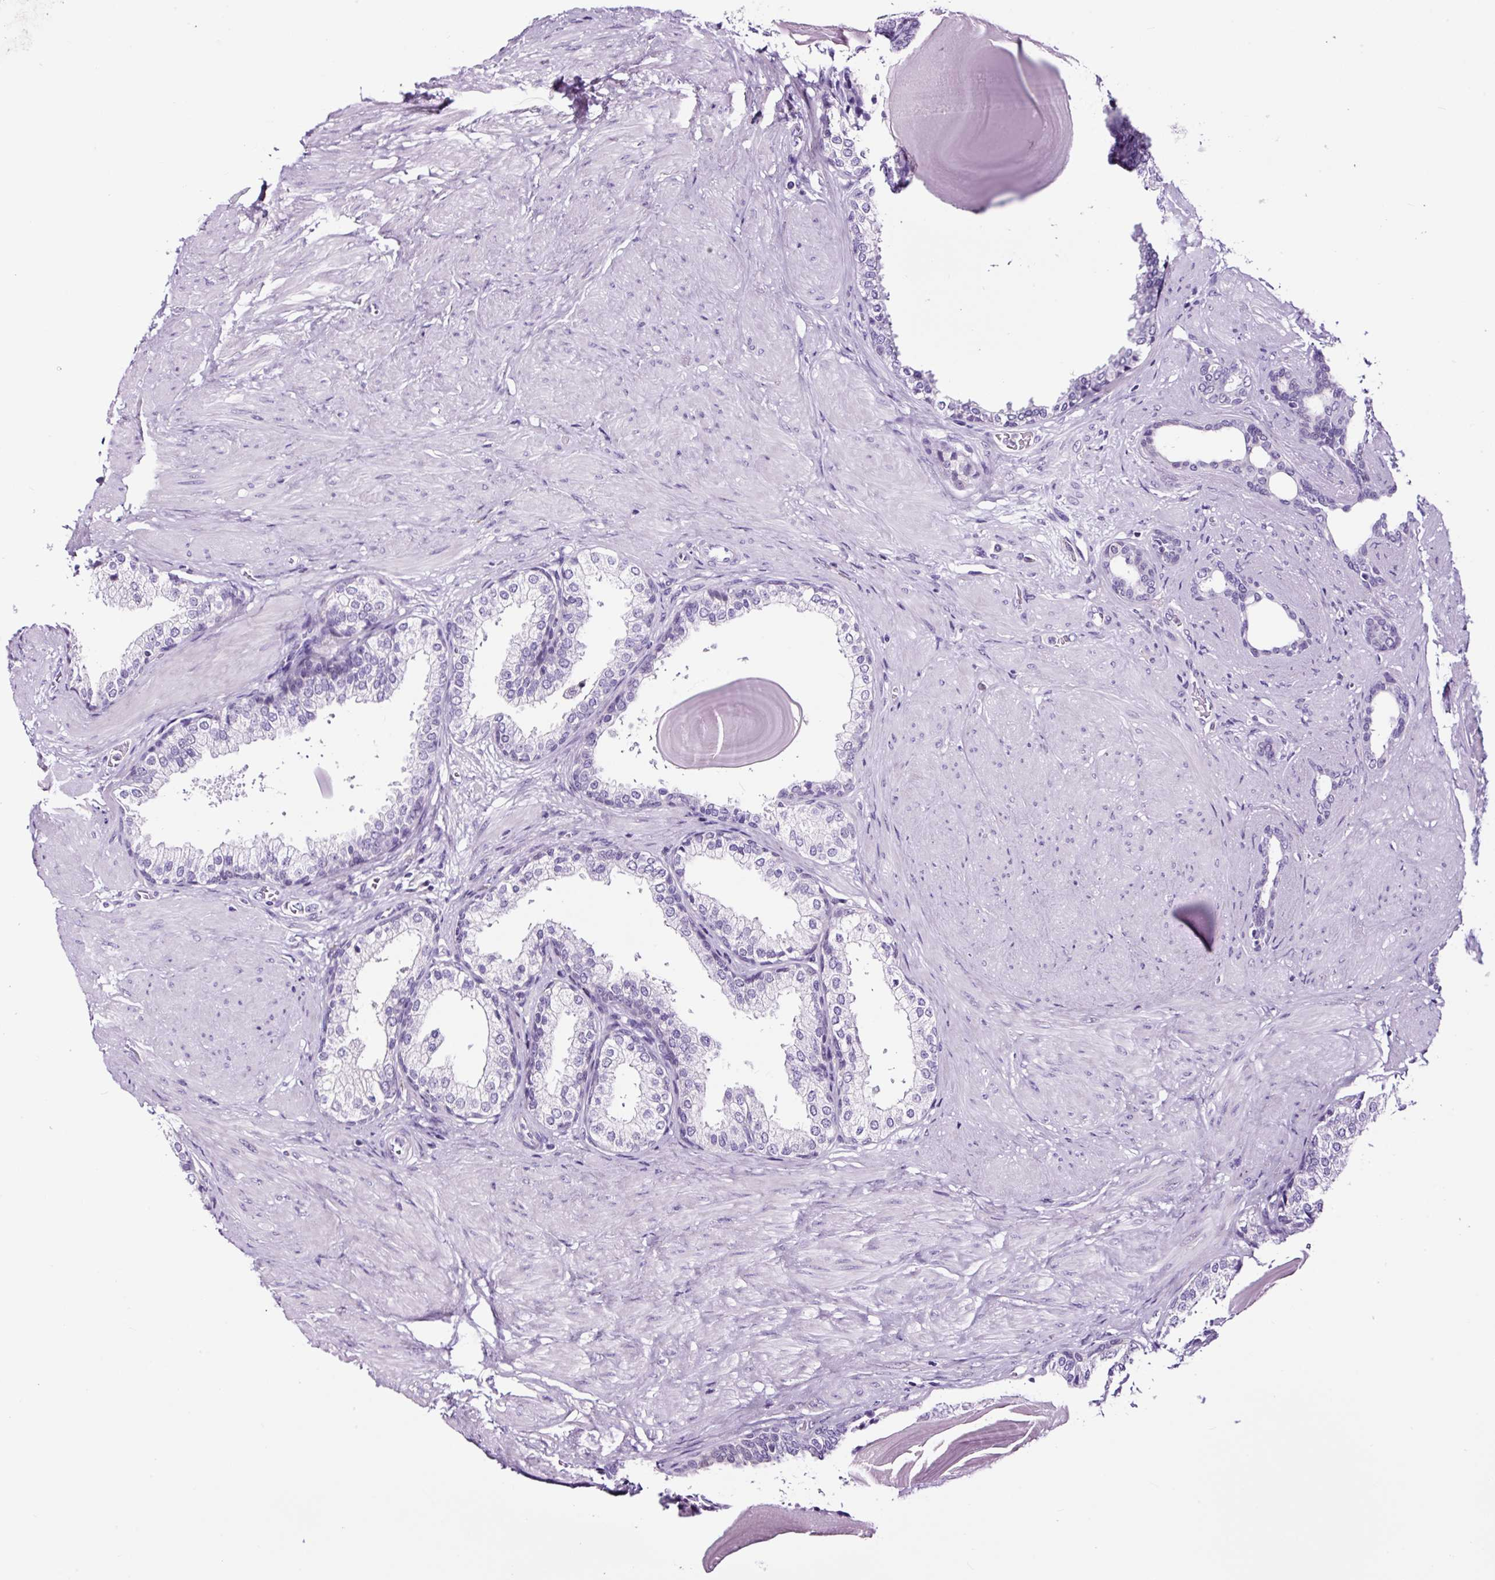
{"staining": {"intensity": "negative", "quantity": "none", "location": "none"}, "tissue": "prostate", "cell_type": "Glandular cells", "image_type": "normal", "snomed": [{"axis": "morphology", "description": "Normal tissue, NOS"}, {"axis": "topography", "description": "Prostate"}], "caption": "High power microscopy photomicrograph of an immunohistochemistry micrograph of benign prostate, revealing no significant positivity in glandular cells. (DAB (3,3'-diaminobenzidine) IHC, high magnification).", "gene": "TAFA3", "patient": {"sex": "male", "age": 48}}